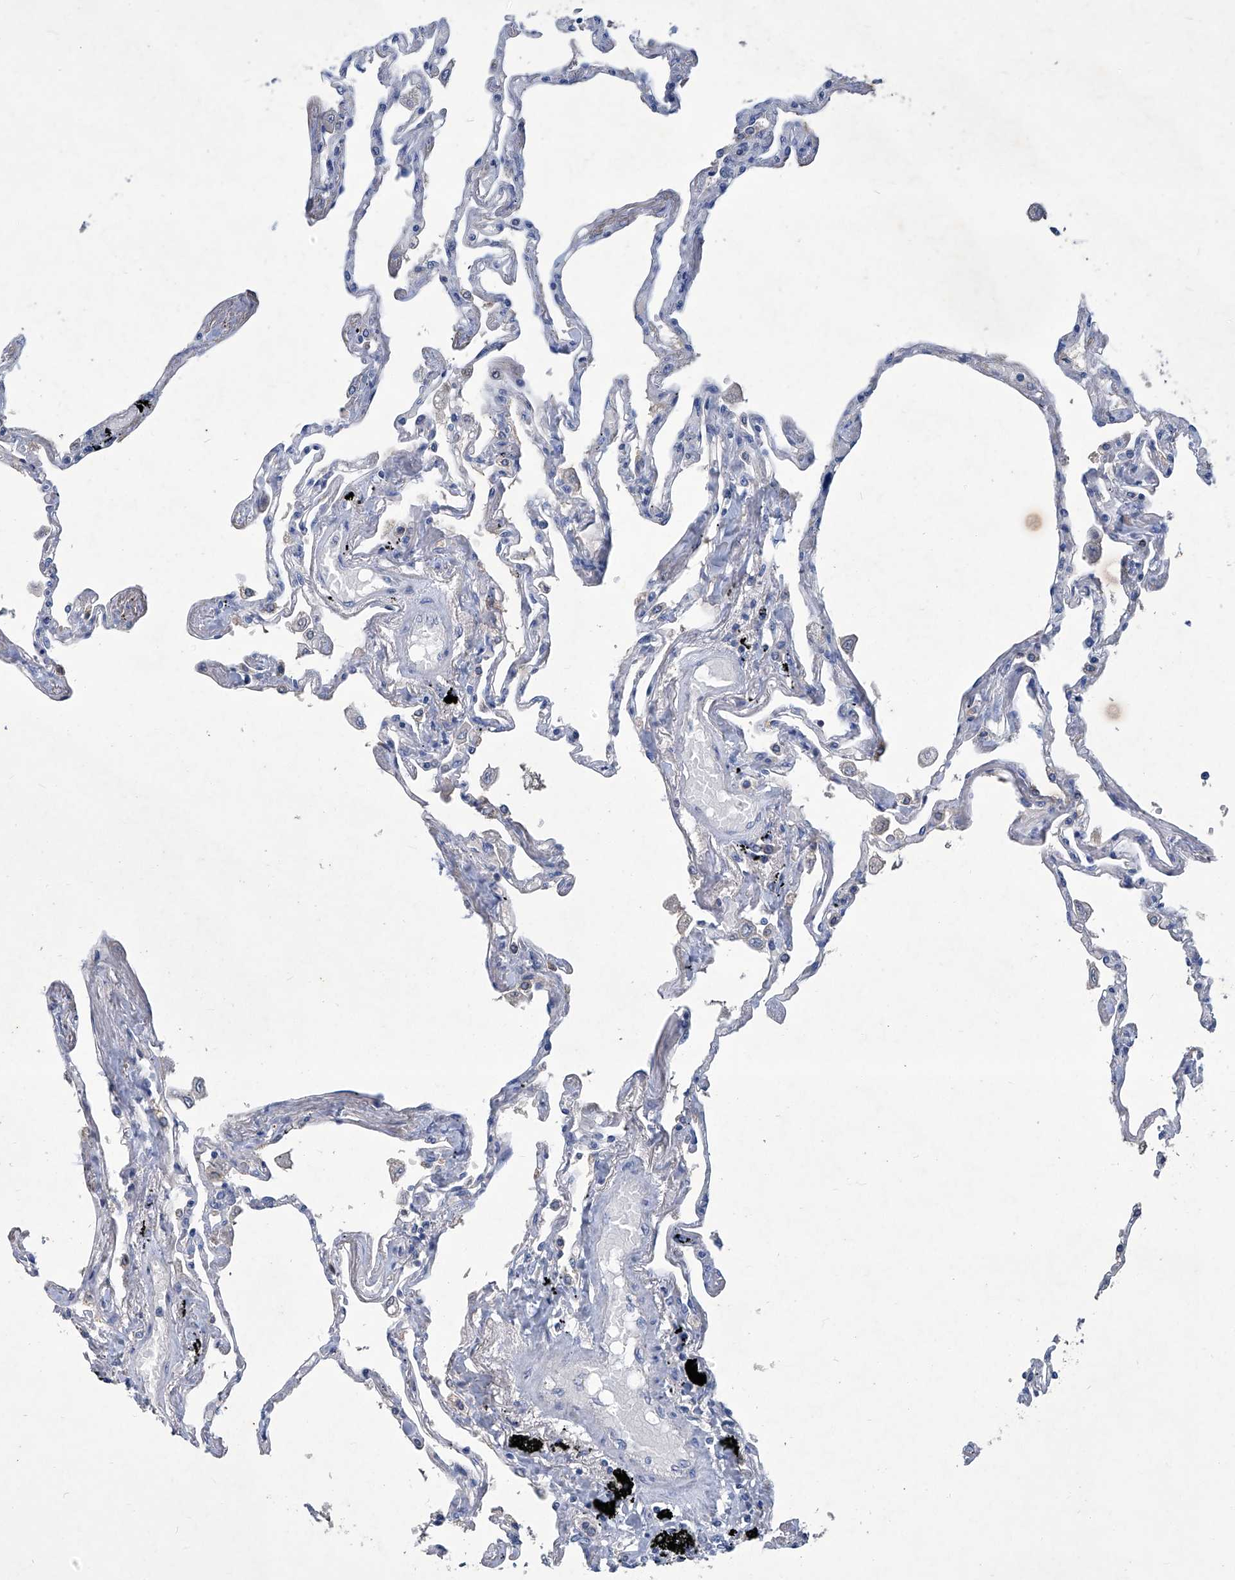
{"staining": {"intensity": "negative", "quantity": "none", "location": "none"}, "tissue": "lung", "cell_type": "Alveolar cells", "image_type": "normal", "snomed": [{"axis": "morphology", "description": "Normal tissue, NOS"}, {"axis": "topography", "description": "Lung"}], "caption": "DAB immunohistochemical staining of unremarkable lung exhibits no significant positivity in alveolar cells.", "gene": "MTARC1", "patient": {"sex": "female", "age": 67}}